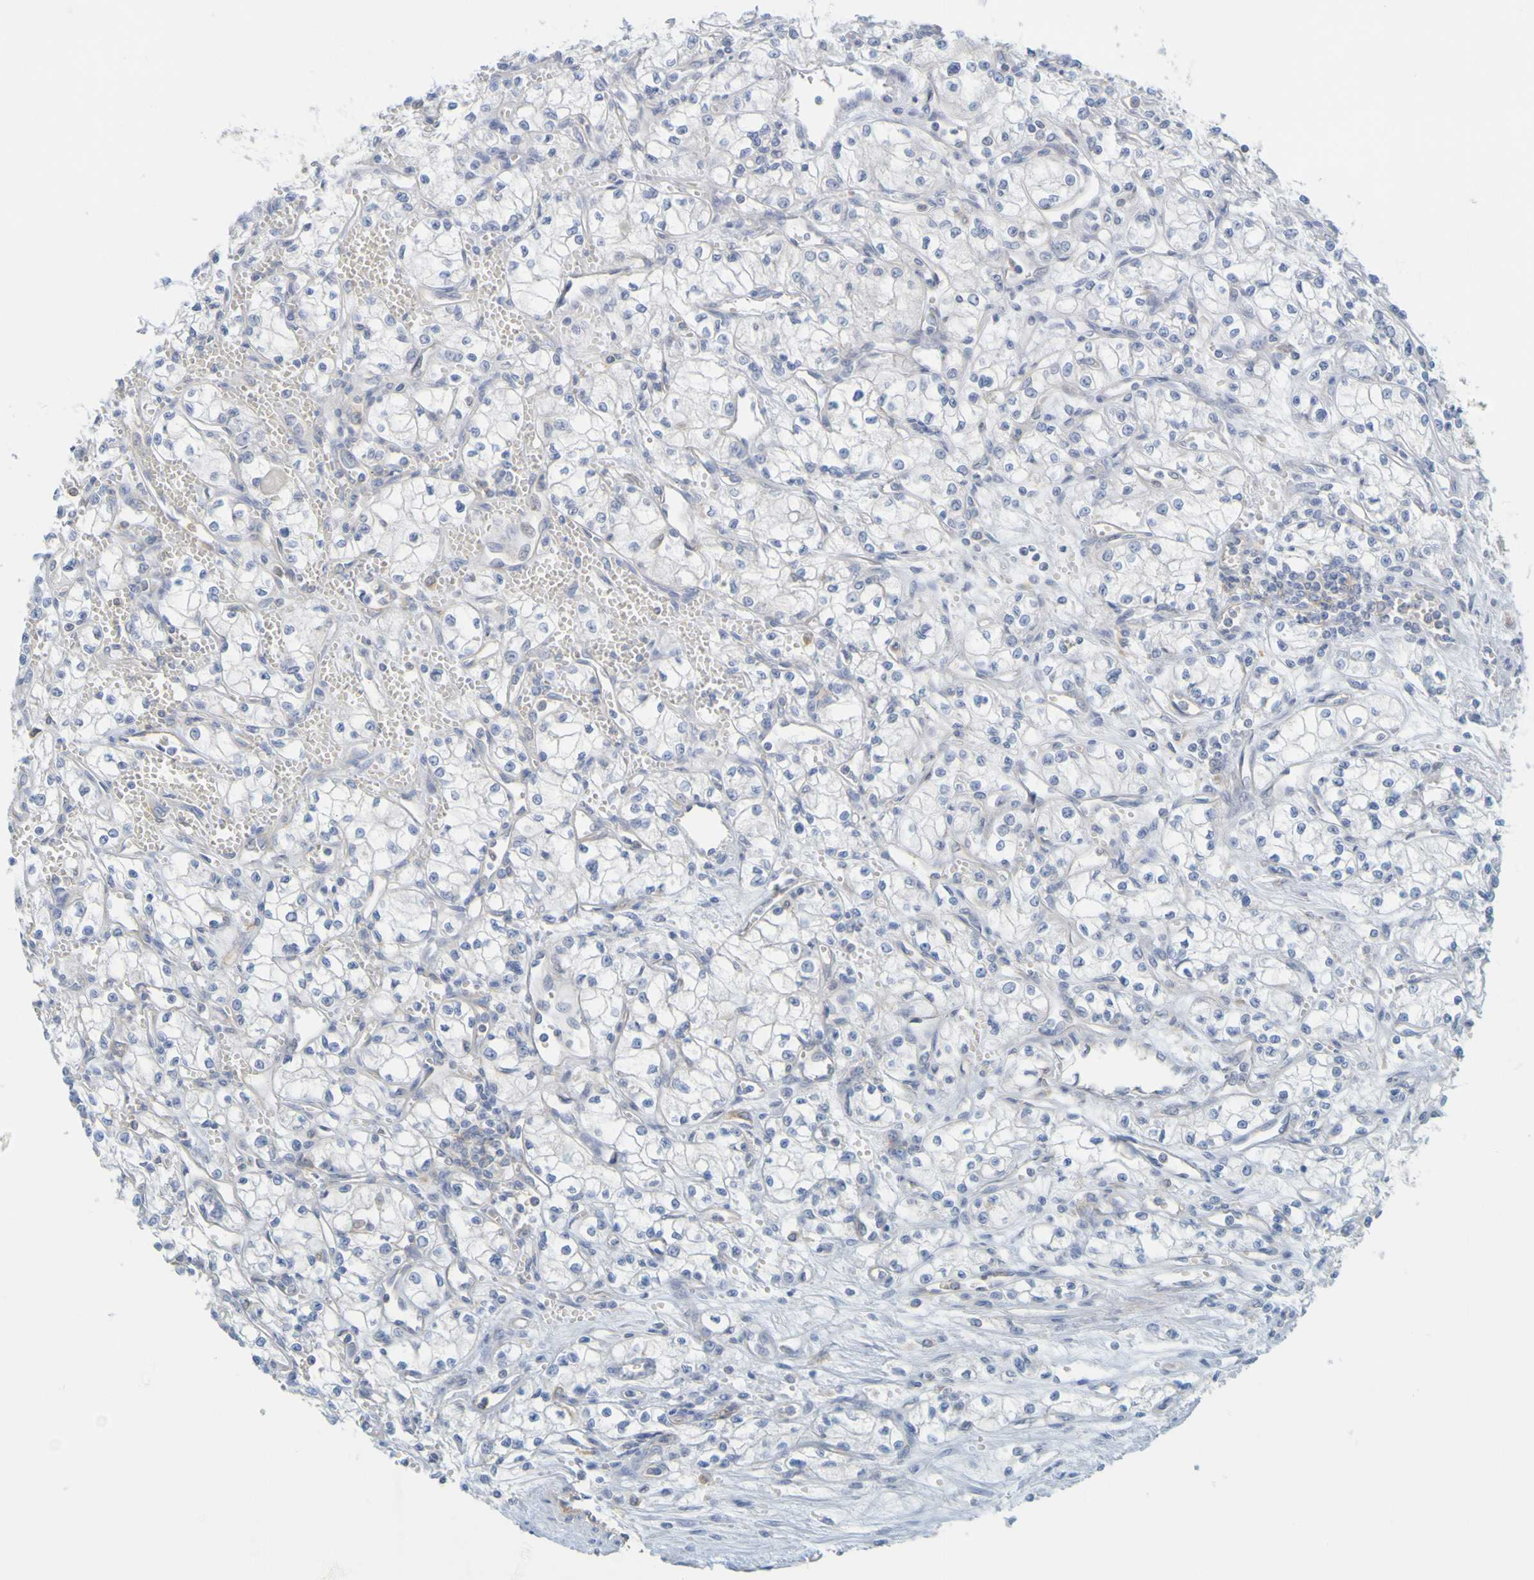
{"staining": {"intensity": "negative", "quantity": "none", "location": "none"}, "tissue": "renal cancer", "cell_type": "Tumor cells", "image_type": "cancer", "snomed": [{"axis": "morphology", "description": "Normal tissue, NOS"}, {"axis": "morphology", "description": "Adenocarcinoma, NOS"}, {"axis": "topography", "description": "Kidney"}], "caption": "Renal cancer was stained to show a protein in brown. There is no significant positivity in tumor cells. Brightfield microscopy of immunohistochemistry (IHC) stained with DAB (brown) and hematoxylin (blue), captured at high magnification.", "gene": "APPL1", "patient": {"sex": "male", "age": 59}}